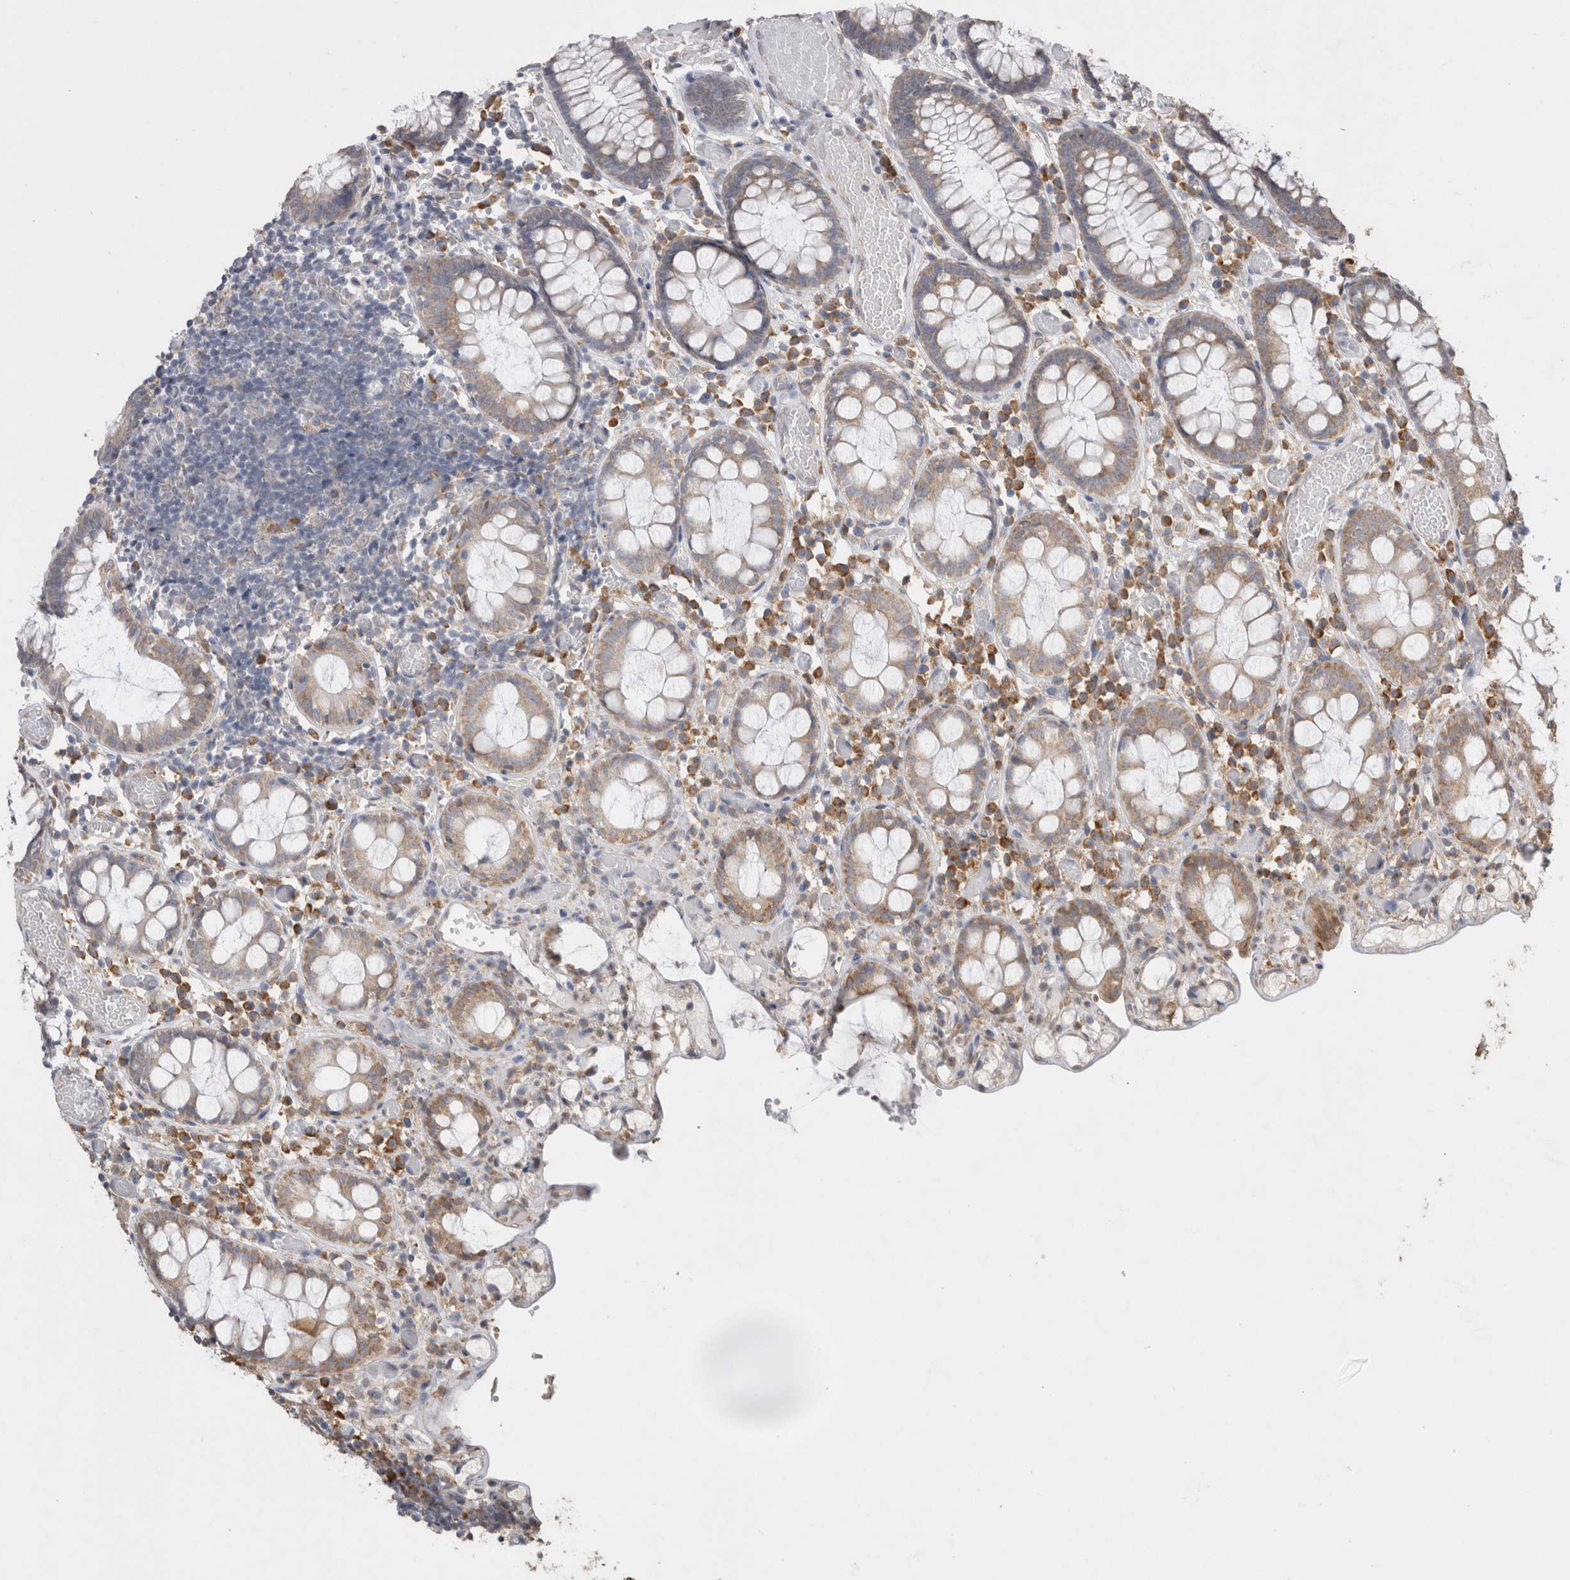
{"staining": {"intensity": "weak", "quantity": "<25%", "location": "cytoplasmic/membranous"}, "tissue": "colon", "cell_type": "Endothelial cells", "image_type": "normal", "snomed": [{"axis": "morphology", "description": "Normal tissue, NOS"}, {"axis": "topography", "description": "Colon"}], "caption": "Photomicrograph shows no significant protein staining in endothelial cells of benign colon.", "gene": "NOMO1", "patient": {"sex": "male", "age": 14}}